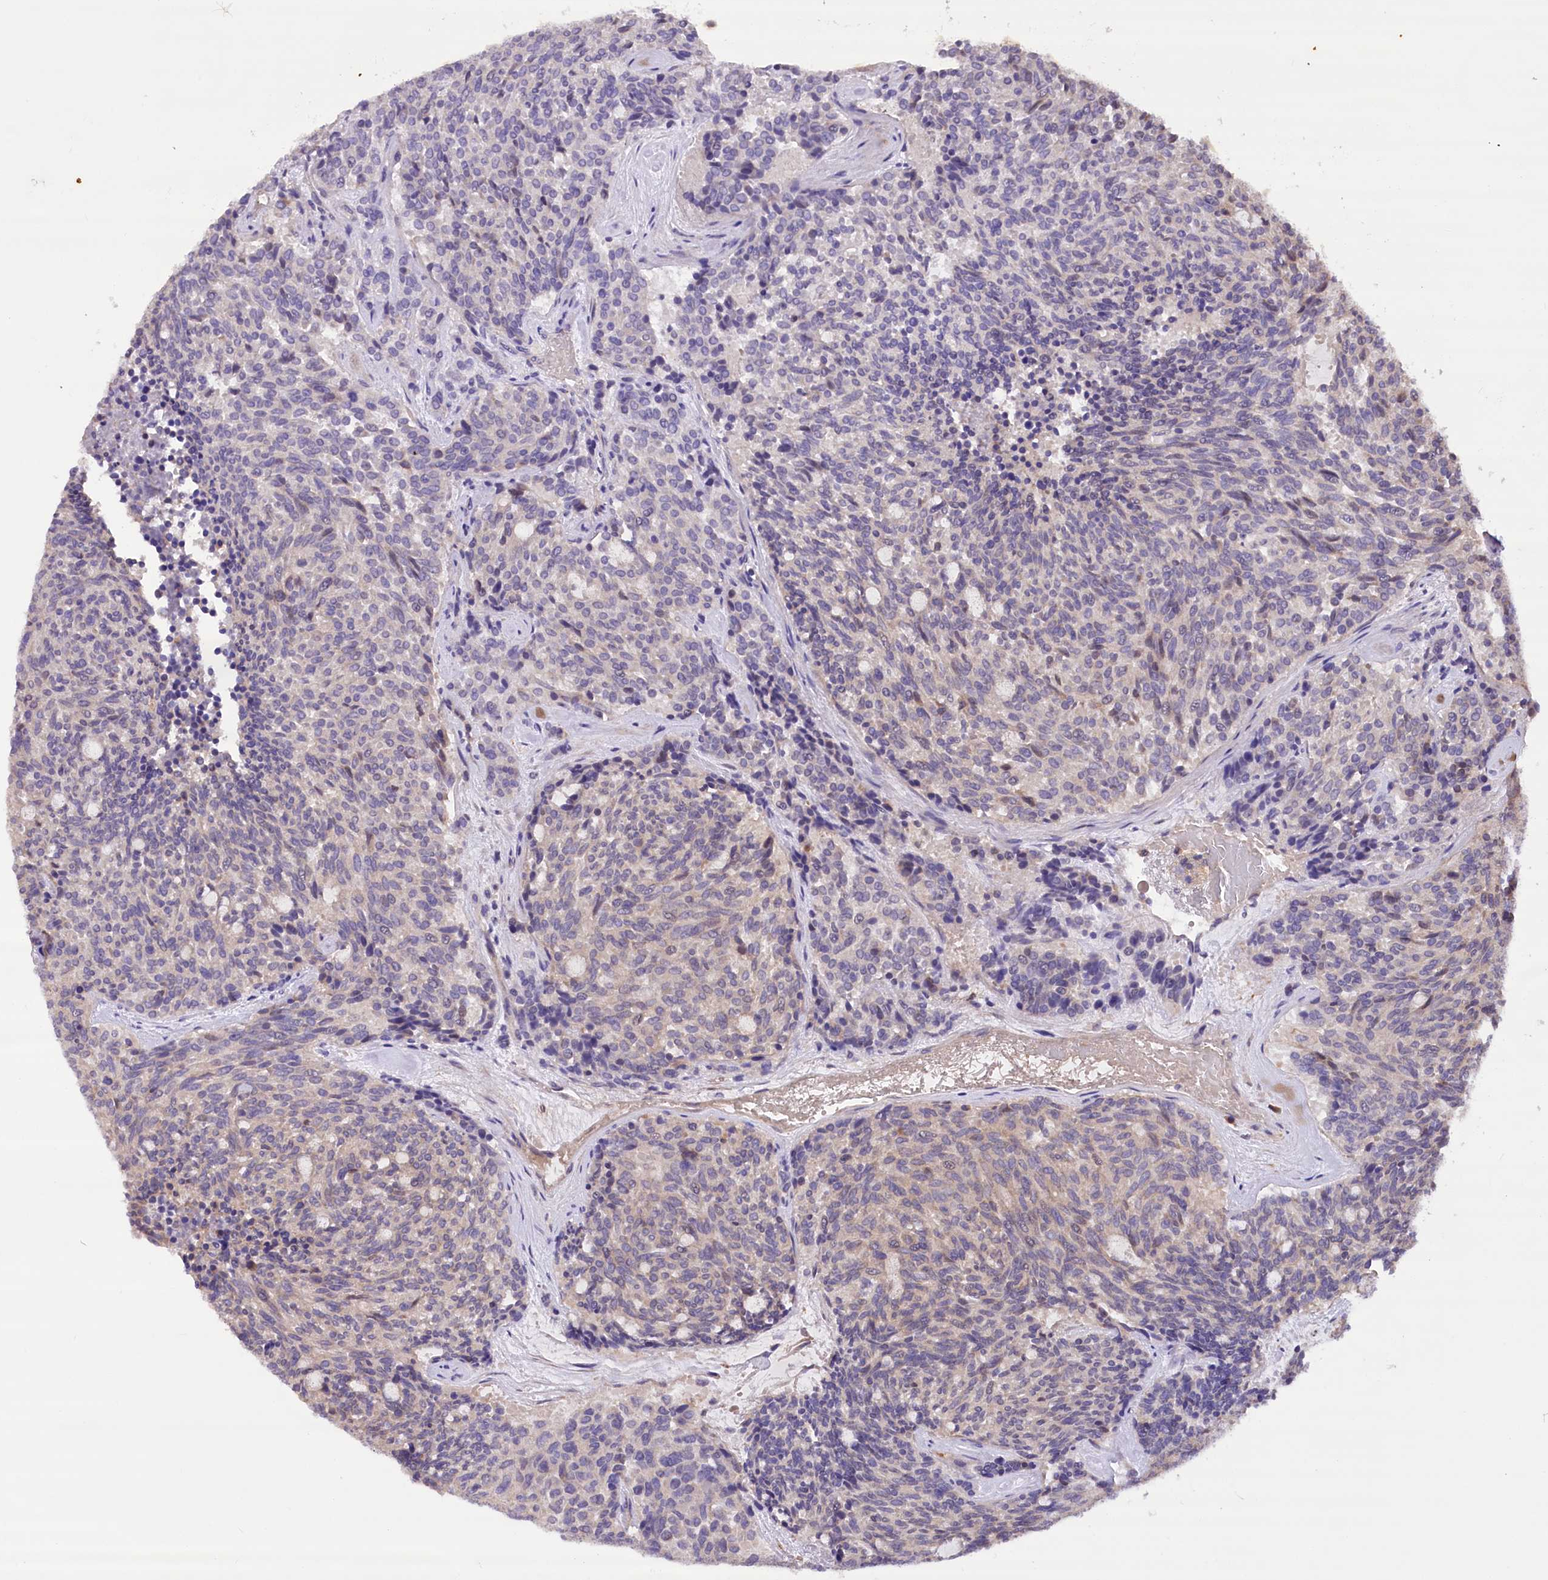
{"staining": {"intensity": "negative", "quantity": "none", "location": "none"}, "tissue": "carcinoid", "cell_type": "Tumor cells", "image_type": "cancer", "snomed": [{"axis": "morphology", "description": "Carcinoid, malignant, NOS"}, {"axis": "topography", "description": "Pancreas"}], "caption": "The histopathology image demonstrates no significant staining in tumor cells of carcinoid (malignant).", "gene": "DPP3", "patient": {"sex": "female", "age": 54}}